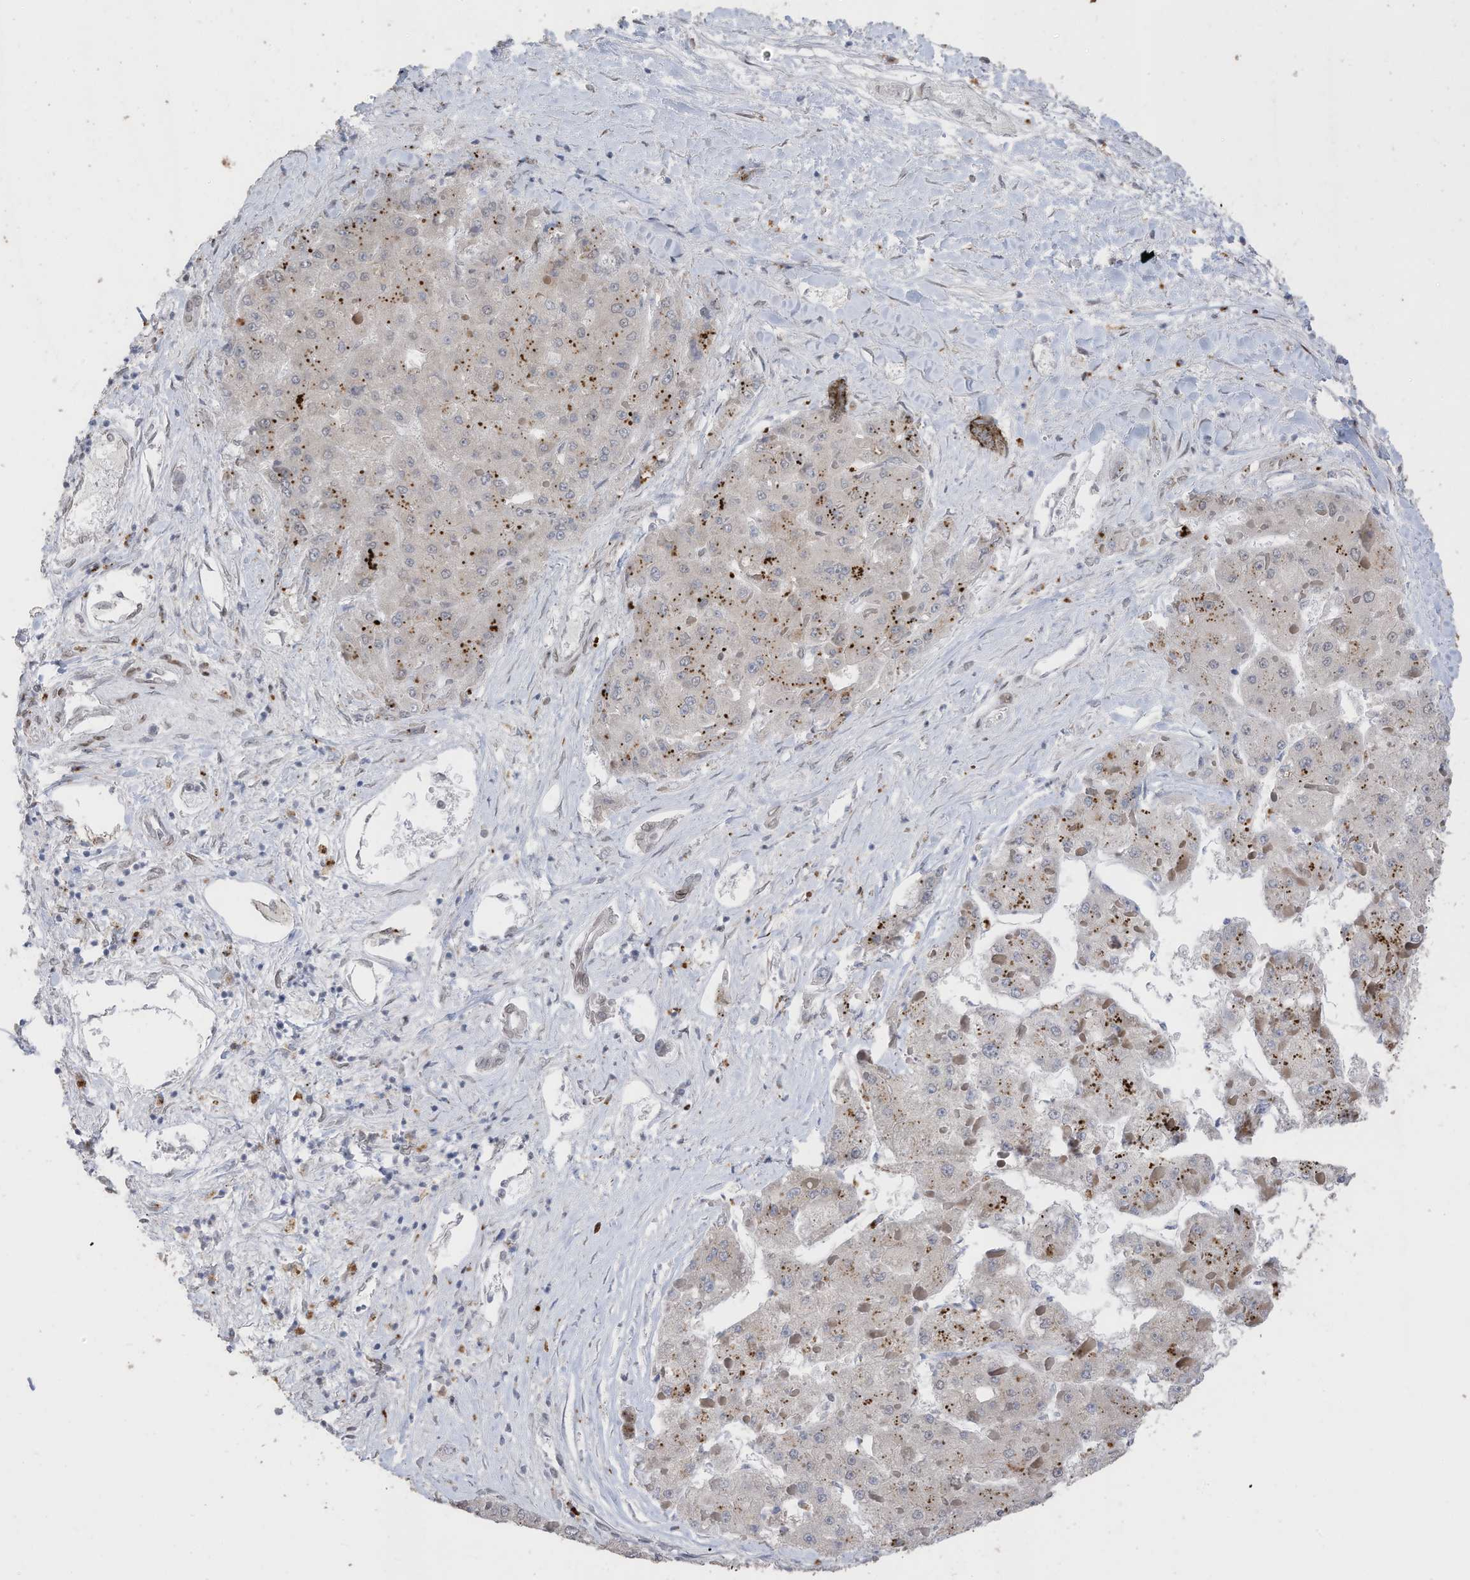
{"staining": {"intensity": "negative", "quantity": "none", "location": "none"}, "tissue": "liver cancer", "cell_type": "Tumor cells", "image_type": "cancer", "snomed": [{"axis": "morphology", "description": "Carcinoma, Hepatocellular, NOS"}, {"axis": "topography", "description": "Liver"}], "caption": "Immunohistochemistry (IHC) histopathology image of neoplastic tissue: hepatocellular carcinoma (liver) stained with DAB demonstrates no significant protein expression in tumor cells. The staining is performed using DAB brown chromogen with nuclei counter-stained in using hematoxylin.", "gene": "RABL3", "patient": {"sex": "female", "age": 73}}